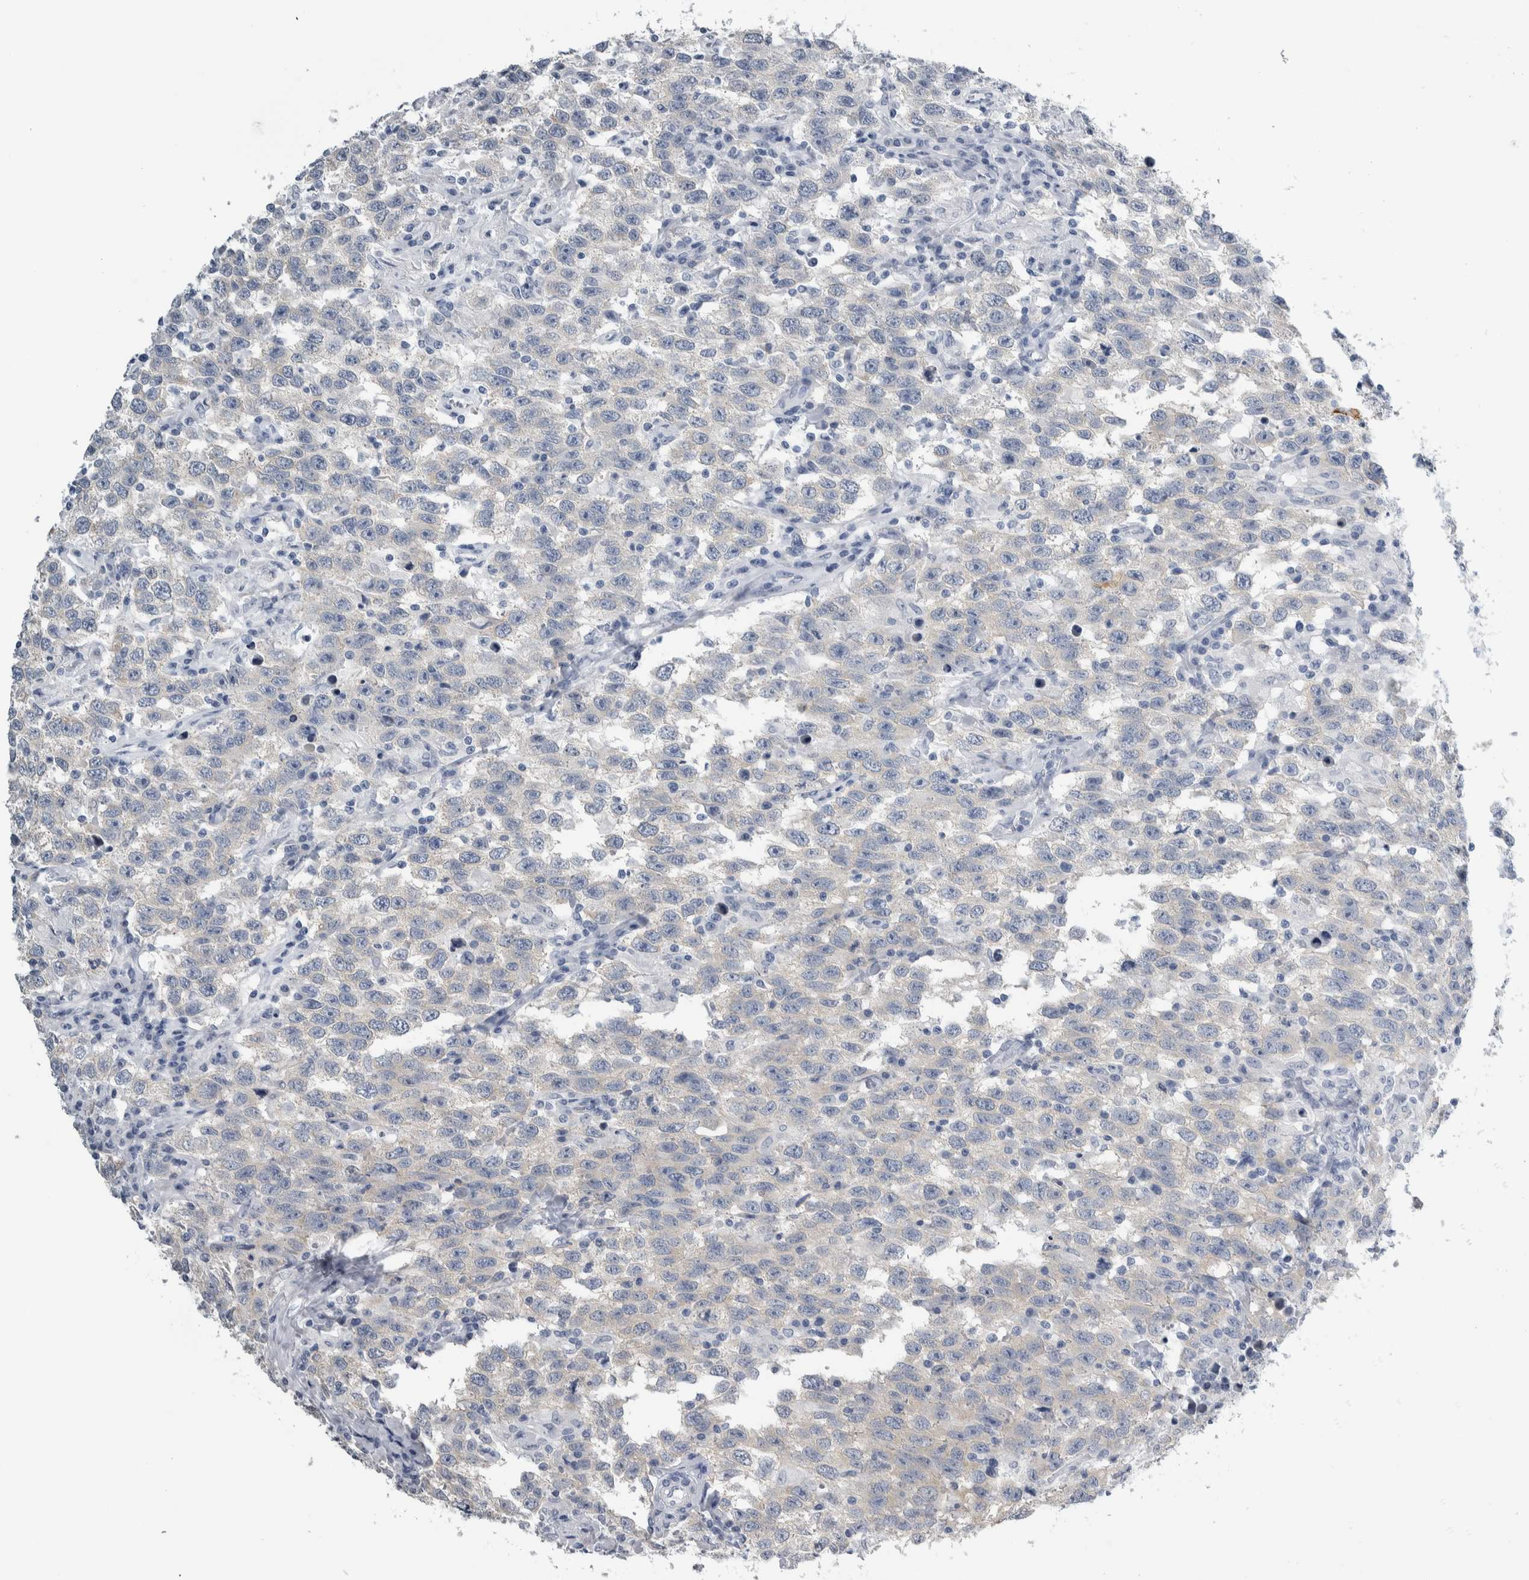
{"staining": {"intensity": "negative", "quantity": "none", "location": "none"}, "tissue": "testis cancer", "cell_type": "Tumor cells", "image_type": "cancer", "snomed": [{"axis": "morphology", "description": "Seminoma, NOS"}, {"axis": "topography", "description": "Testis"}], "caption": "Immunohistochemical staining of testis seminoma demonstrates no significant staining in tumor cells.", "gene": "CDH17", "patient": {"sex": "male", "age": 41}}